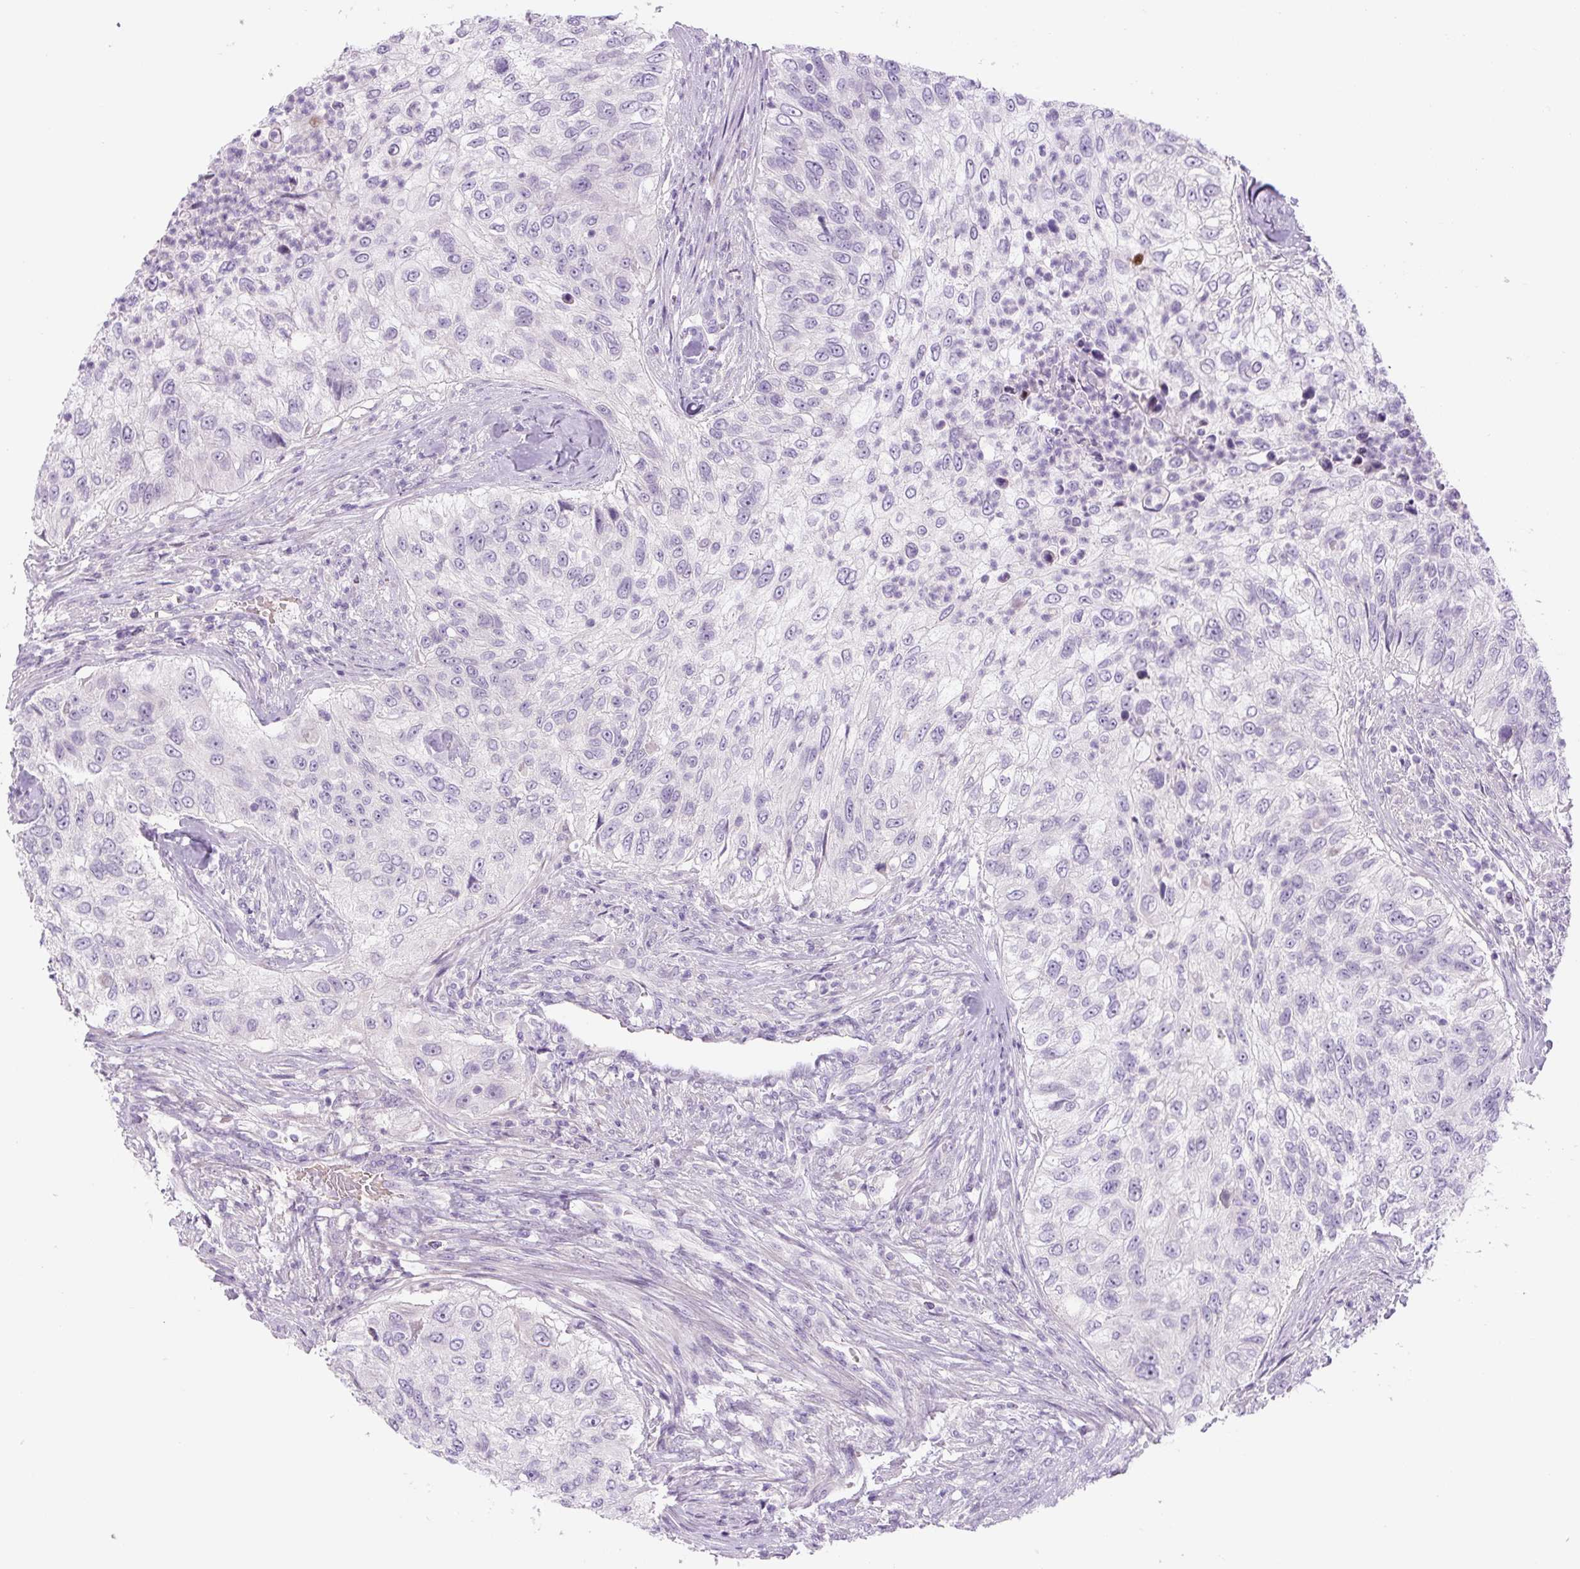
{"staining": {"intensity": "negative", "quantity": "none", "location": "none"}, "tissue": "urothelial cancer", "cell_type": "Tumor cells", "image_type": "cancer", "snomed": [{"axis": "morphology", "description": "Urothelial carcinoma, High grade"}, {"axis": "topography", "description": "Urinary bladder"}], "caption": "IHC of human urothelial cancer demonstrates no positivity in tumor cells. (Stains: DAB (3,3'-diaminobenzidine) immunohistochemistry with hematoxylin counter stain, Microscopy: brightfield microscopy at high magnification).", "gene": "YIF1B", "patient": {"sex": "female", "age": 60}}